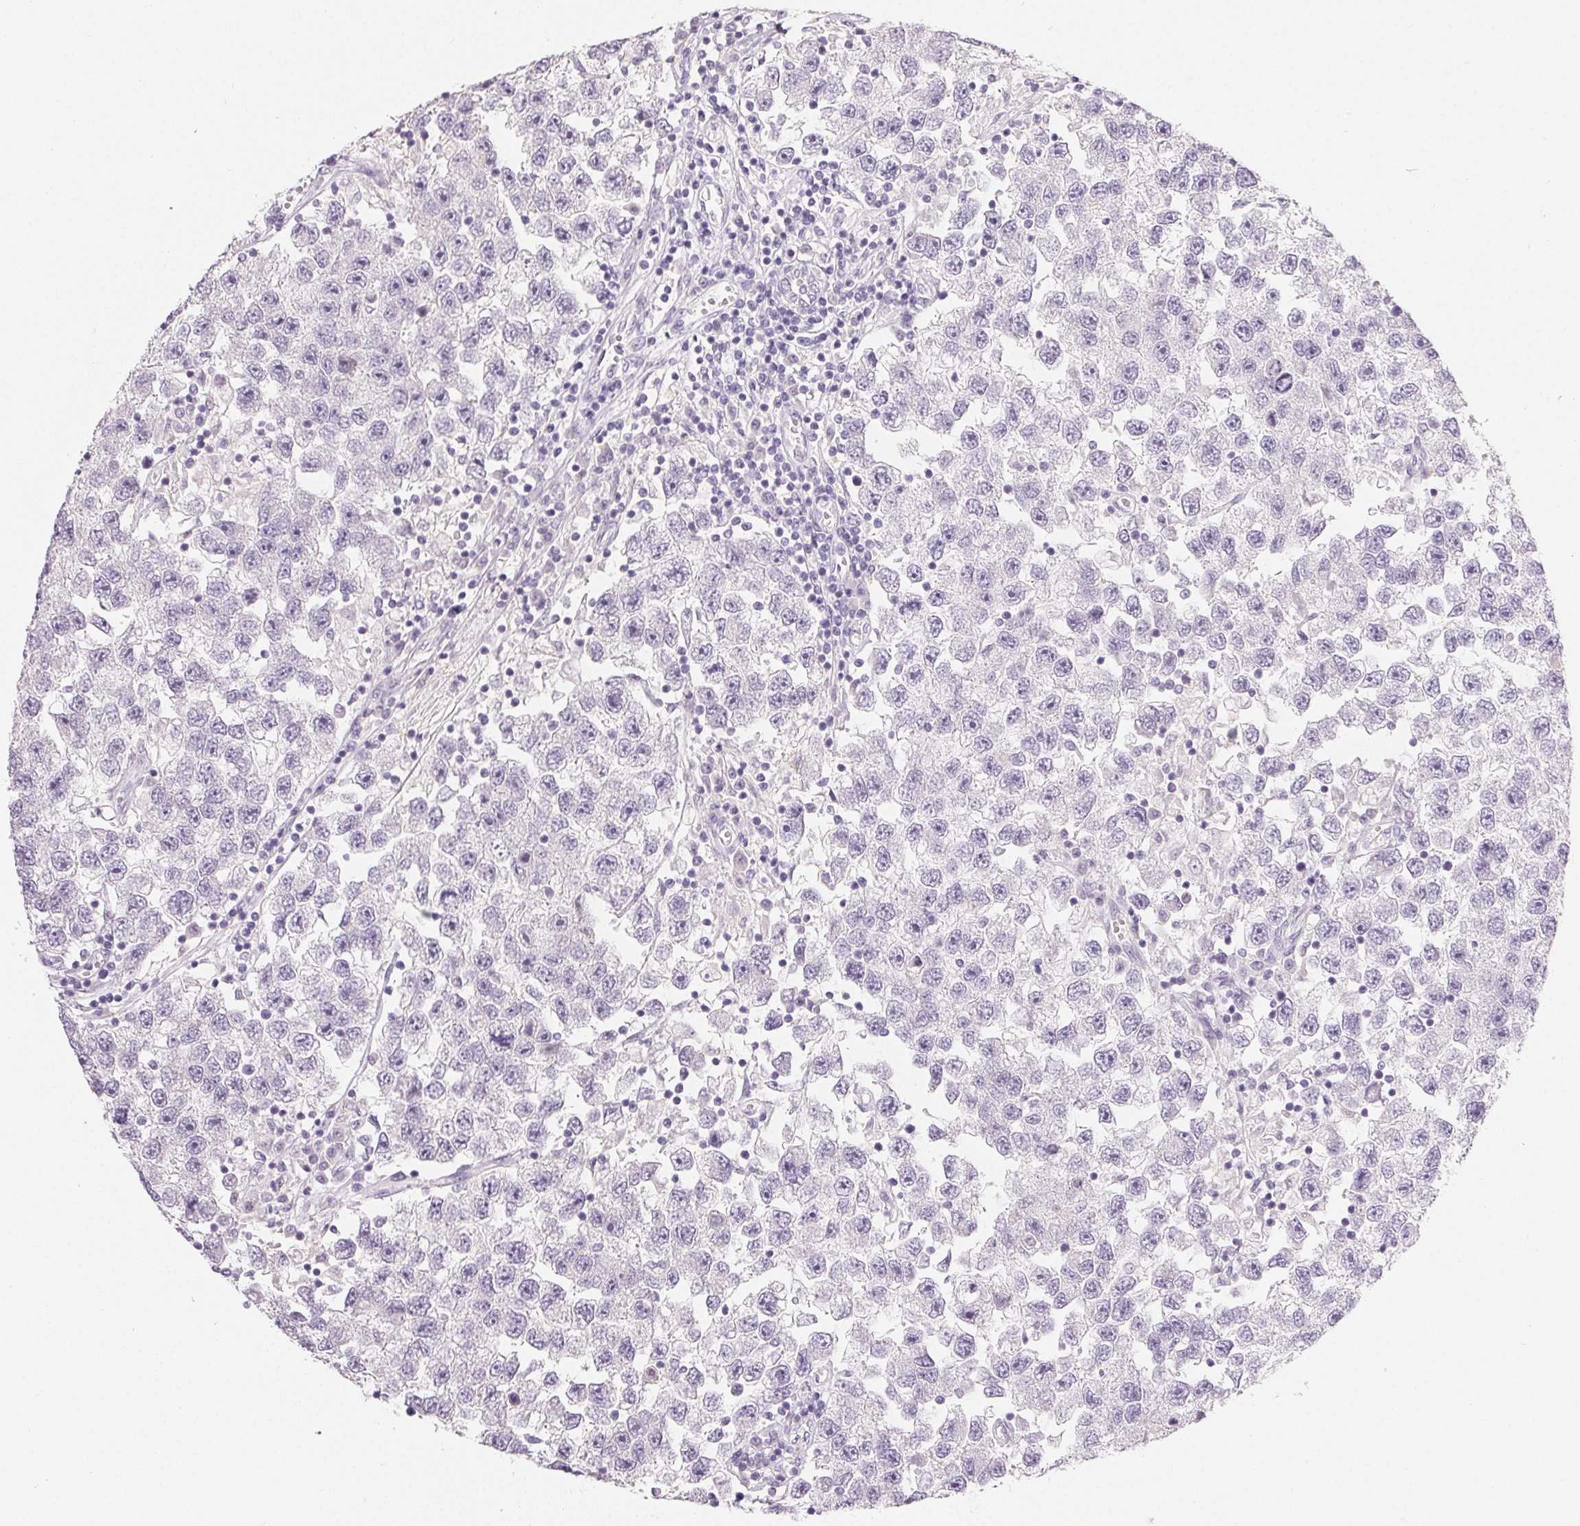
{"staining": {"intensity": "negative", "quantity": "none", "location": "none"}, "tissue": "testis cancer", "cell_type": "Tumor cells", "image_type": "cancer", "snomed": [{"axis": "morphology", "description": "Seminoma, NOS"}, {"axis": "topography", "description": "Testis"}], "caption": "Immunohistochemistry photomicrograph of neoplastic tissue: human seminoma (testis) stained with DAB (3,3'-diaminobenzidine) exhibits no significant protein staining in tumor cells. Brightfield microscopy of immunohistochemistry (IHC) stained with DAB (3,3'-diaminobenzidine) (brown) and hematoxylin (blue), captured at high magnification.", "gene": "MIOX", "patient": {"sex": "male", "age": 26}}